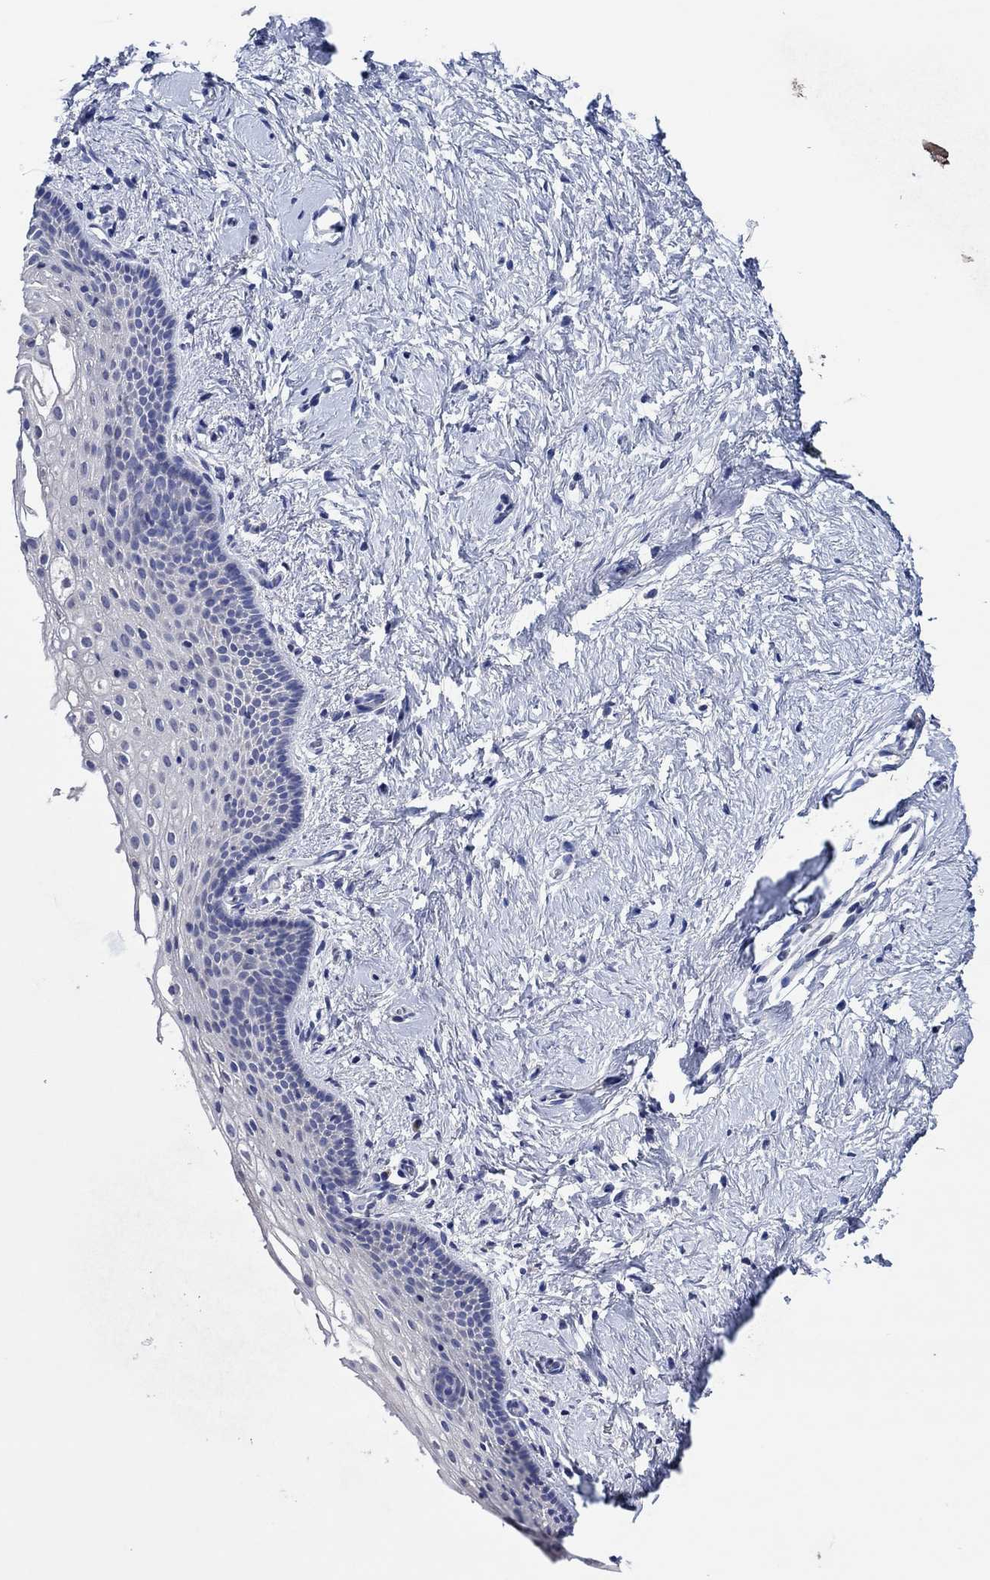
{"staining": {"intensity": "negative", "quantity": "none", "location": "none"}, "tissue": "vagina", "cell_type": "Squamous epithelial cells", "image_type": "normal", "snomed": [{"axis": "morphology", "description": "Normal tissue, NOS"}, {"axis": "topography", "description": "Vagina"}], "caption": "This is a image of immunohistochemistry (IHC) staining of normal vagina, which shows no positivity in squamous epithelial cells.", "gene": "PRRT3", "patient": {"sex": "female", "age": 61}}